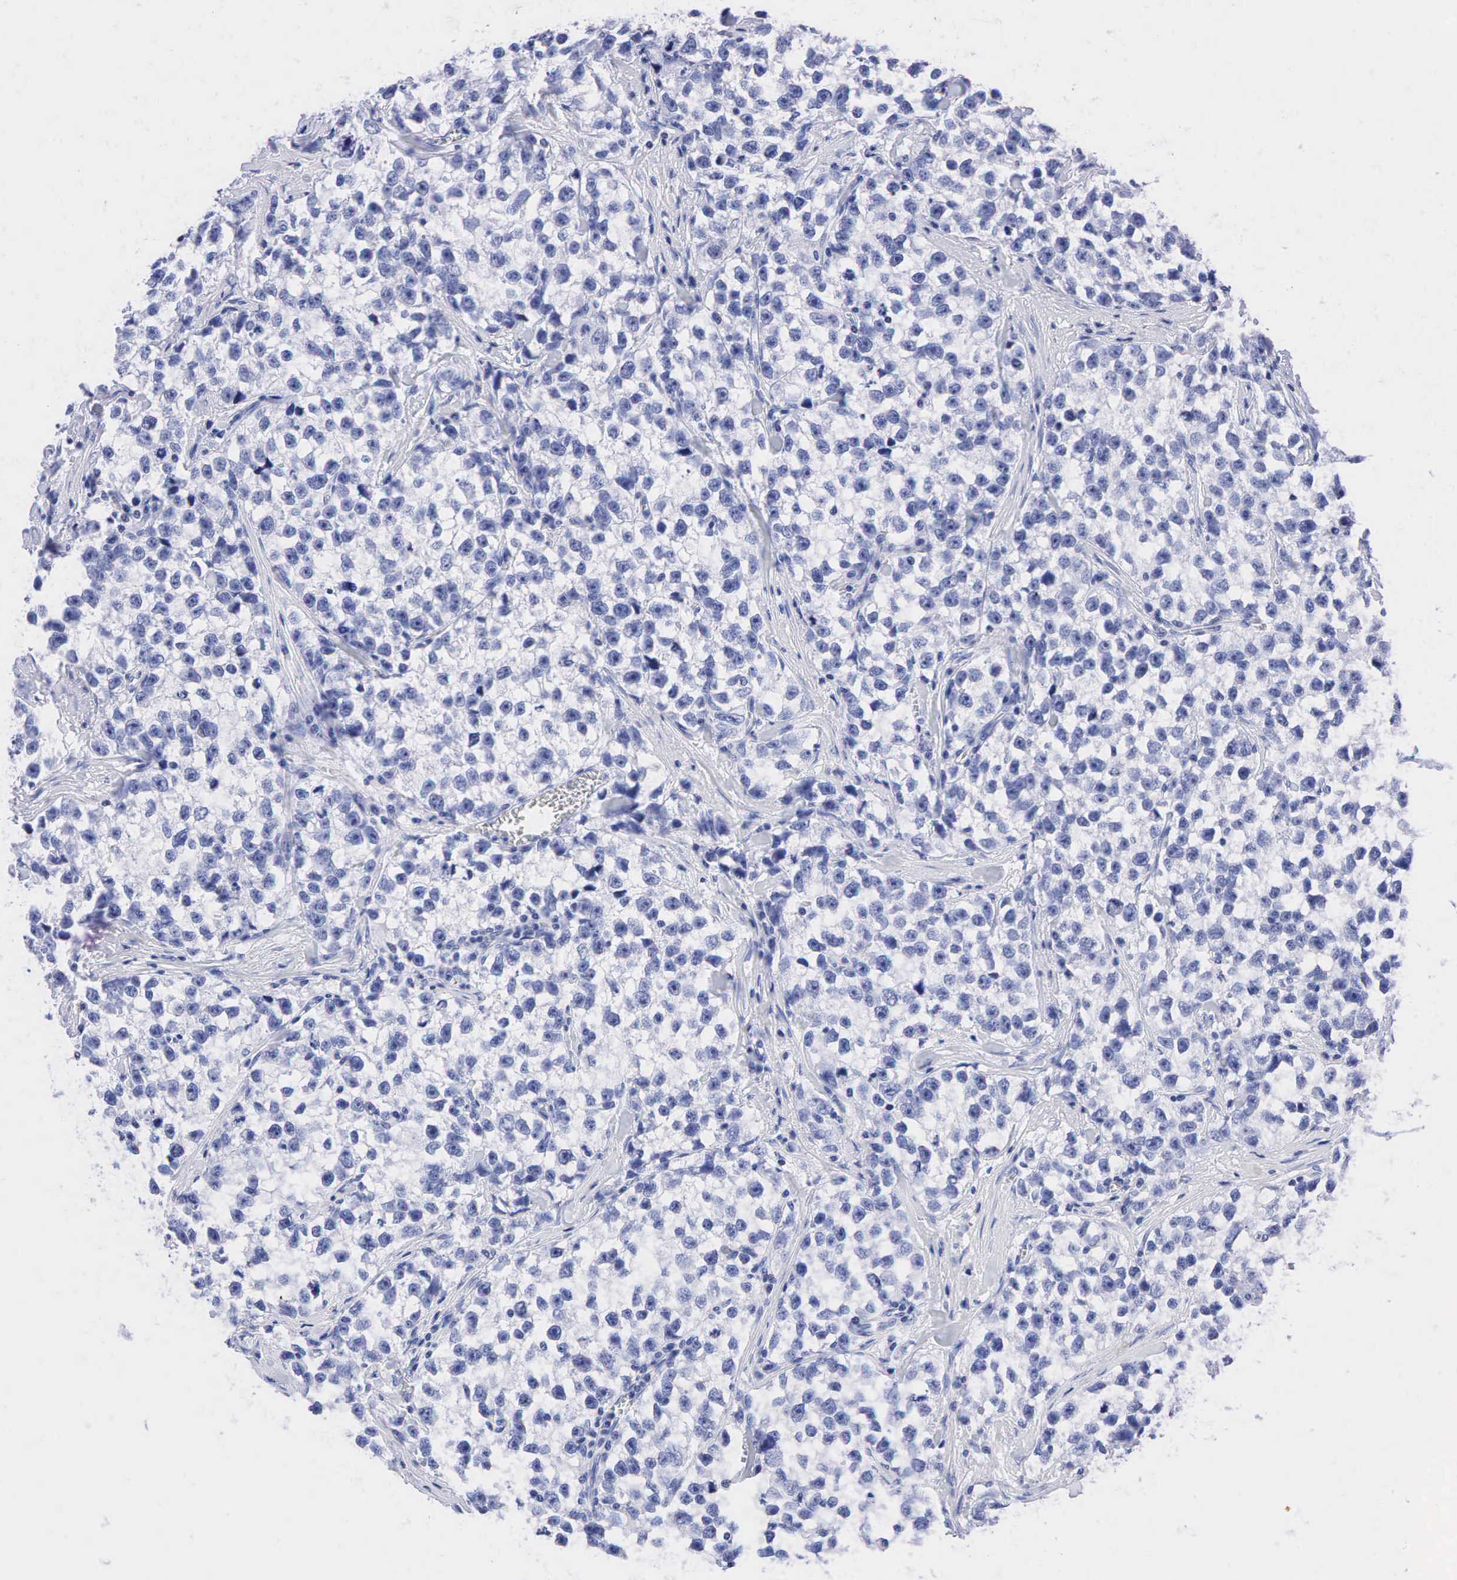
{"staining": {"intensity": "negative", "quantity": "none", "location": "none"}, "tissue": "testis cancer", "cell_type": "Tumor cells", "image_type": "cancer", "snomed": [{"axis": "morphology", "description": "Seminoma, NOS"}, {"axis": "morphology", "description": "Carcinoma, Embryonal, NOS"}, {"axis": "topography", "description": "Testis"}], "caption": "Testis seminoma stained for a protein using immunohistochemistry (IHC) reveals no expression tumor cells.", "gene": "PTH", "patient": {"sex": "male", "age": 30}}